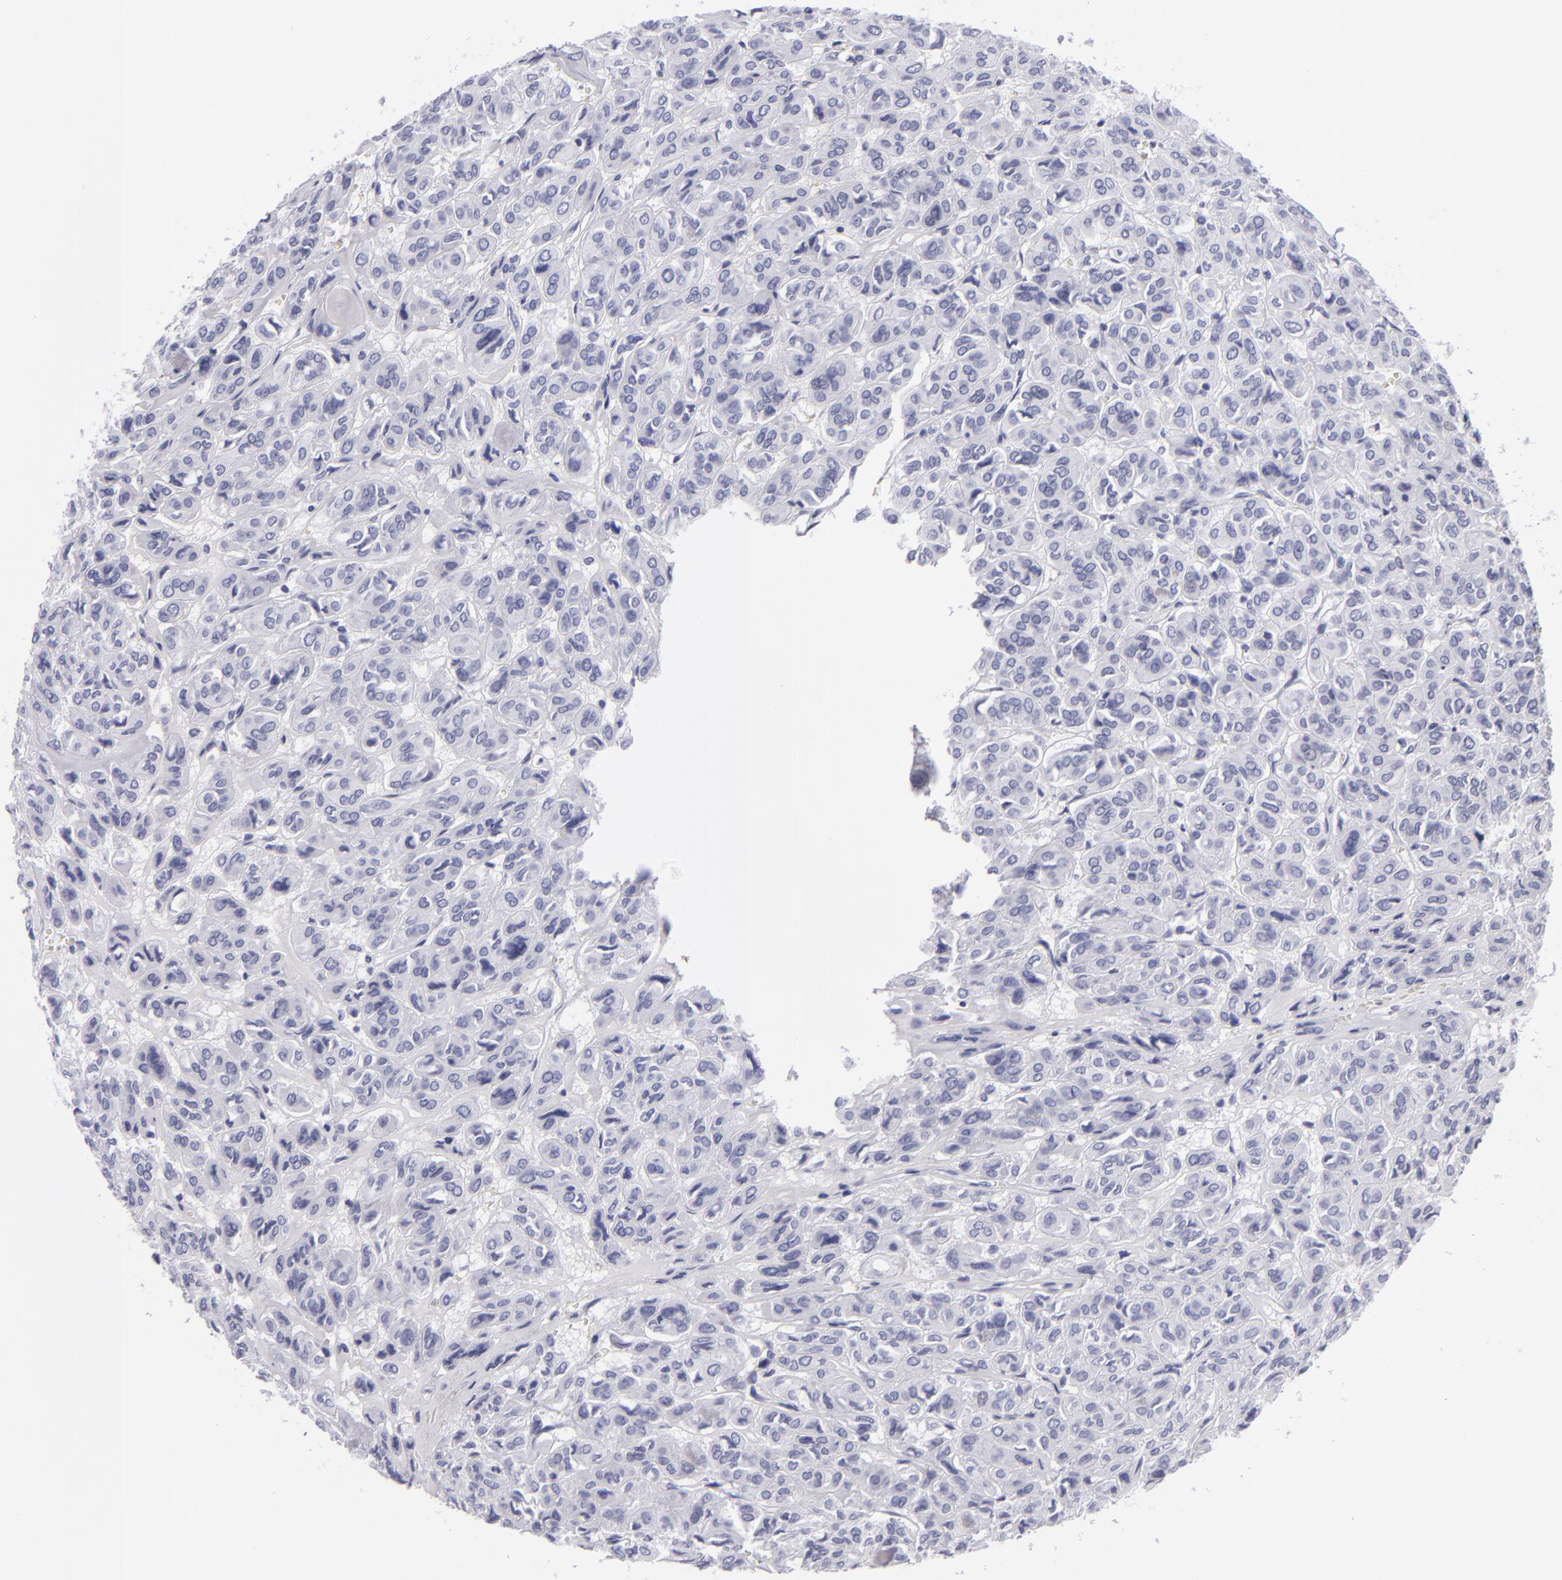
{"staining": {"intensity": "negative", "quantity": "none", "location": "none"}, "tissue": "thyroid cancer", "cell_type": "Tumor cells", "image_type": "cancer", "snomed": [{"axis": "morphology", "description": "Follicular adenoma carcinoma, NOS"}, {"axis": "topography", "description": "Thyroid gland"}], "caption": "A high-resolution histopathology image shows IHC staining of thyroid cancer, which displays no significant positivity in tumor cells.", "gene": "VIL1", "patient": {"sex": "female", "age": 71}}